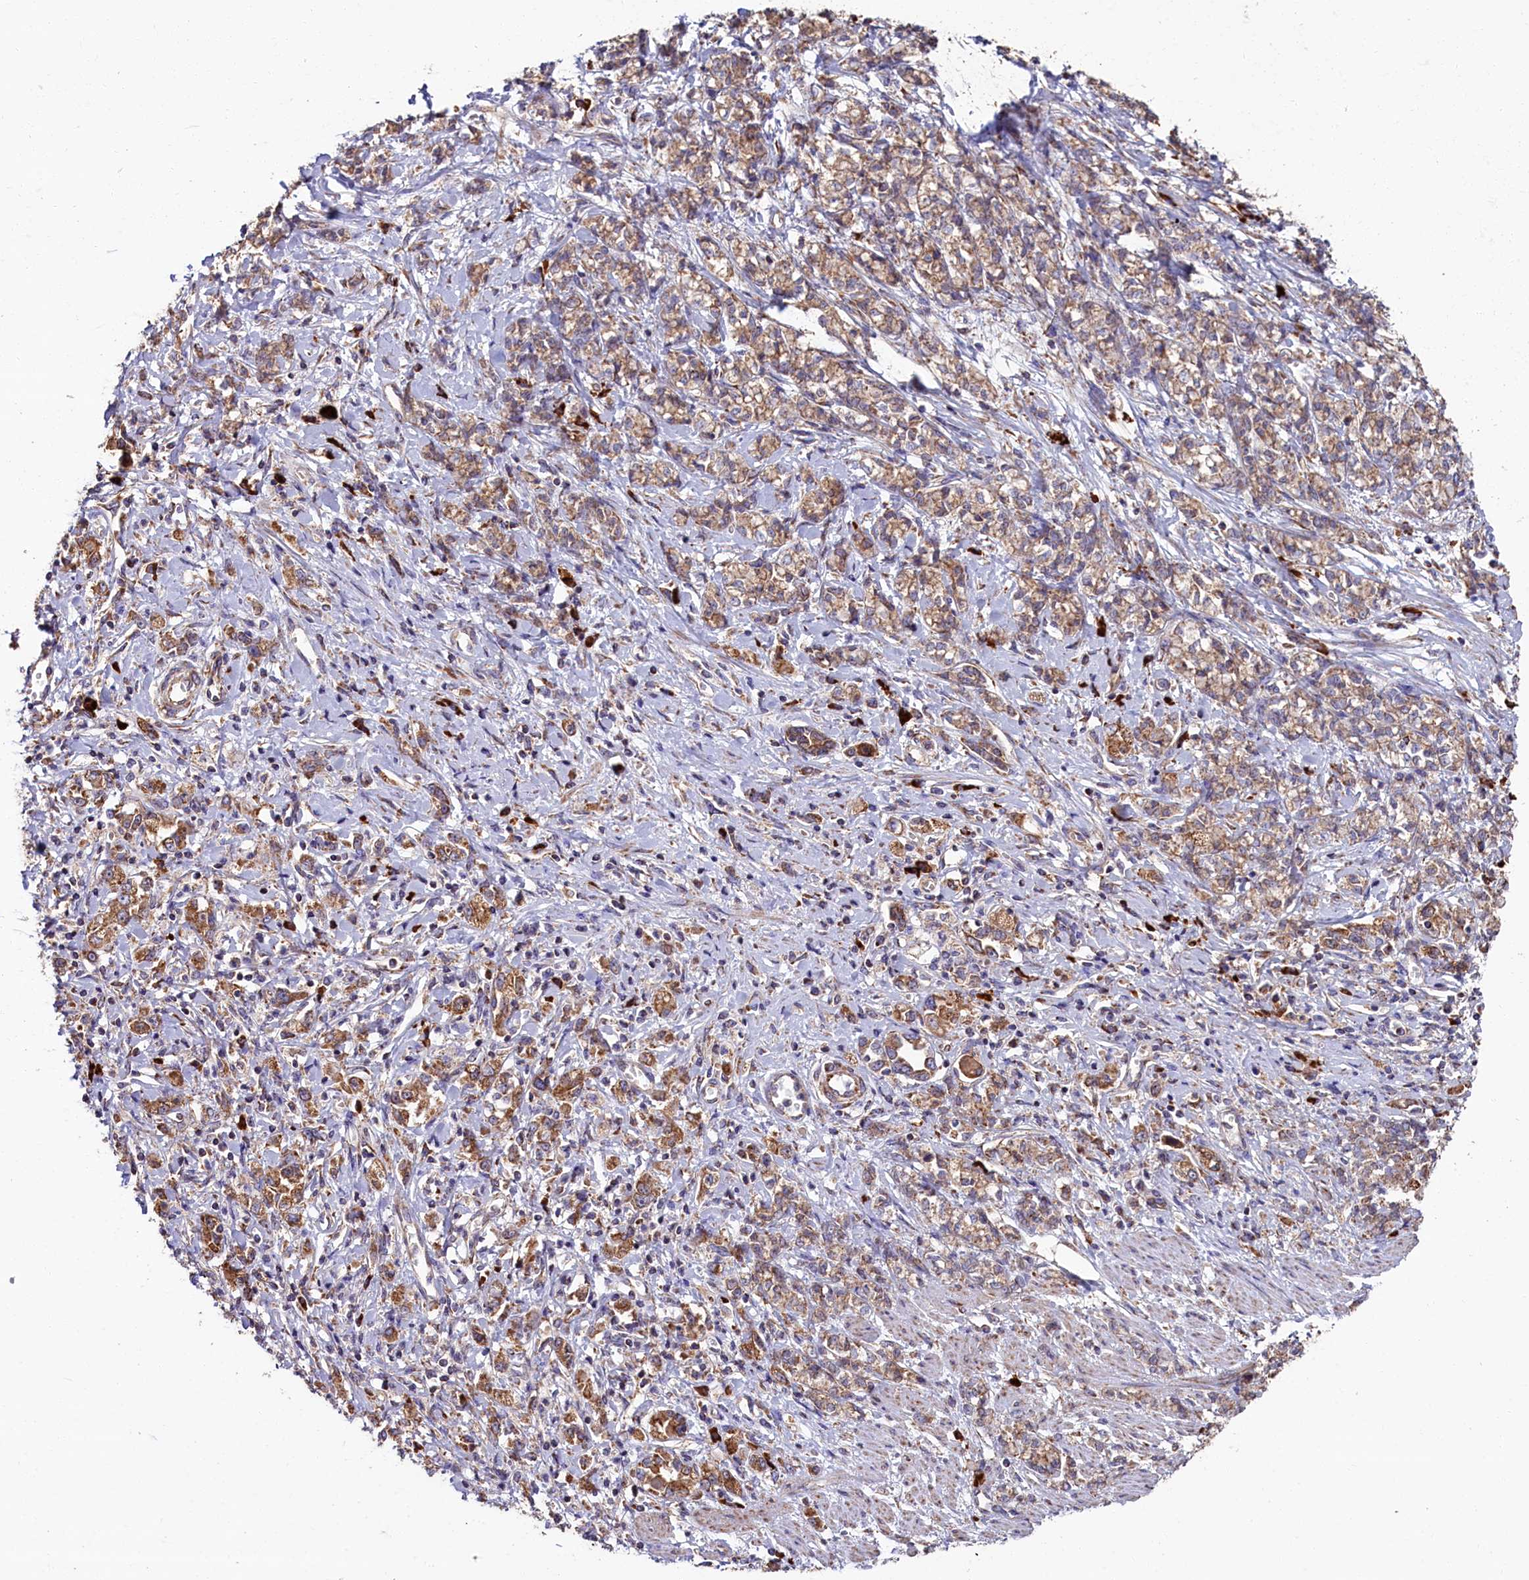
{"staining": {"intensity": "moderate", "quantity": ">75%", "location": "cytoplasmic/membranous"}, "tissue": "stomach cancer", "cell_type": "Tumor cells", "image_type": "cancer", "snomed": [{"axis": "morphology", "description": "Adenocarcinoma, NOS"}, {"axis": "topography", "description": "Stomach"}], "caption": "Stomach cancer stained for a protein reveals moderate cytoplasmic/membranous positivity in tumor cells. (DAB (3,3'-diaminobenzidine) = brown stain, brightfield microscopy at high magnification).", "gene": "ZSWIM1", "patient": {"sex": "female", "age": 76}}